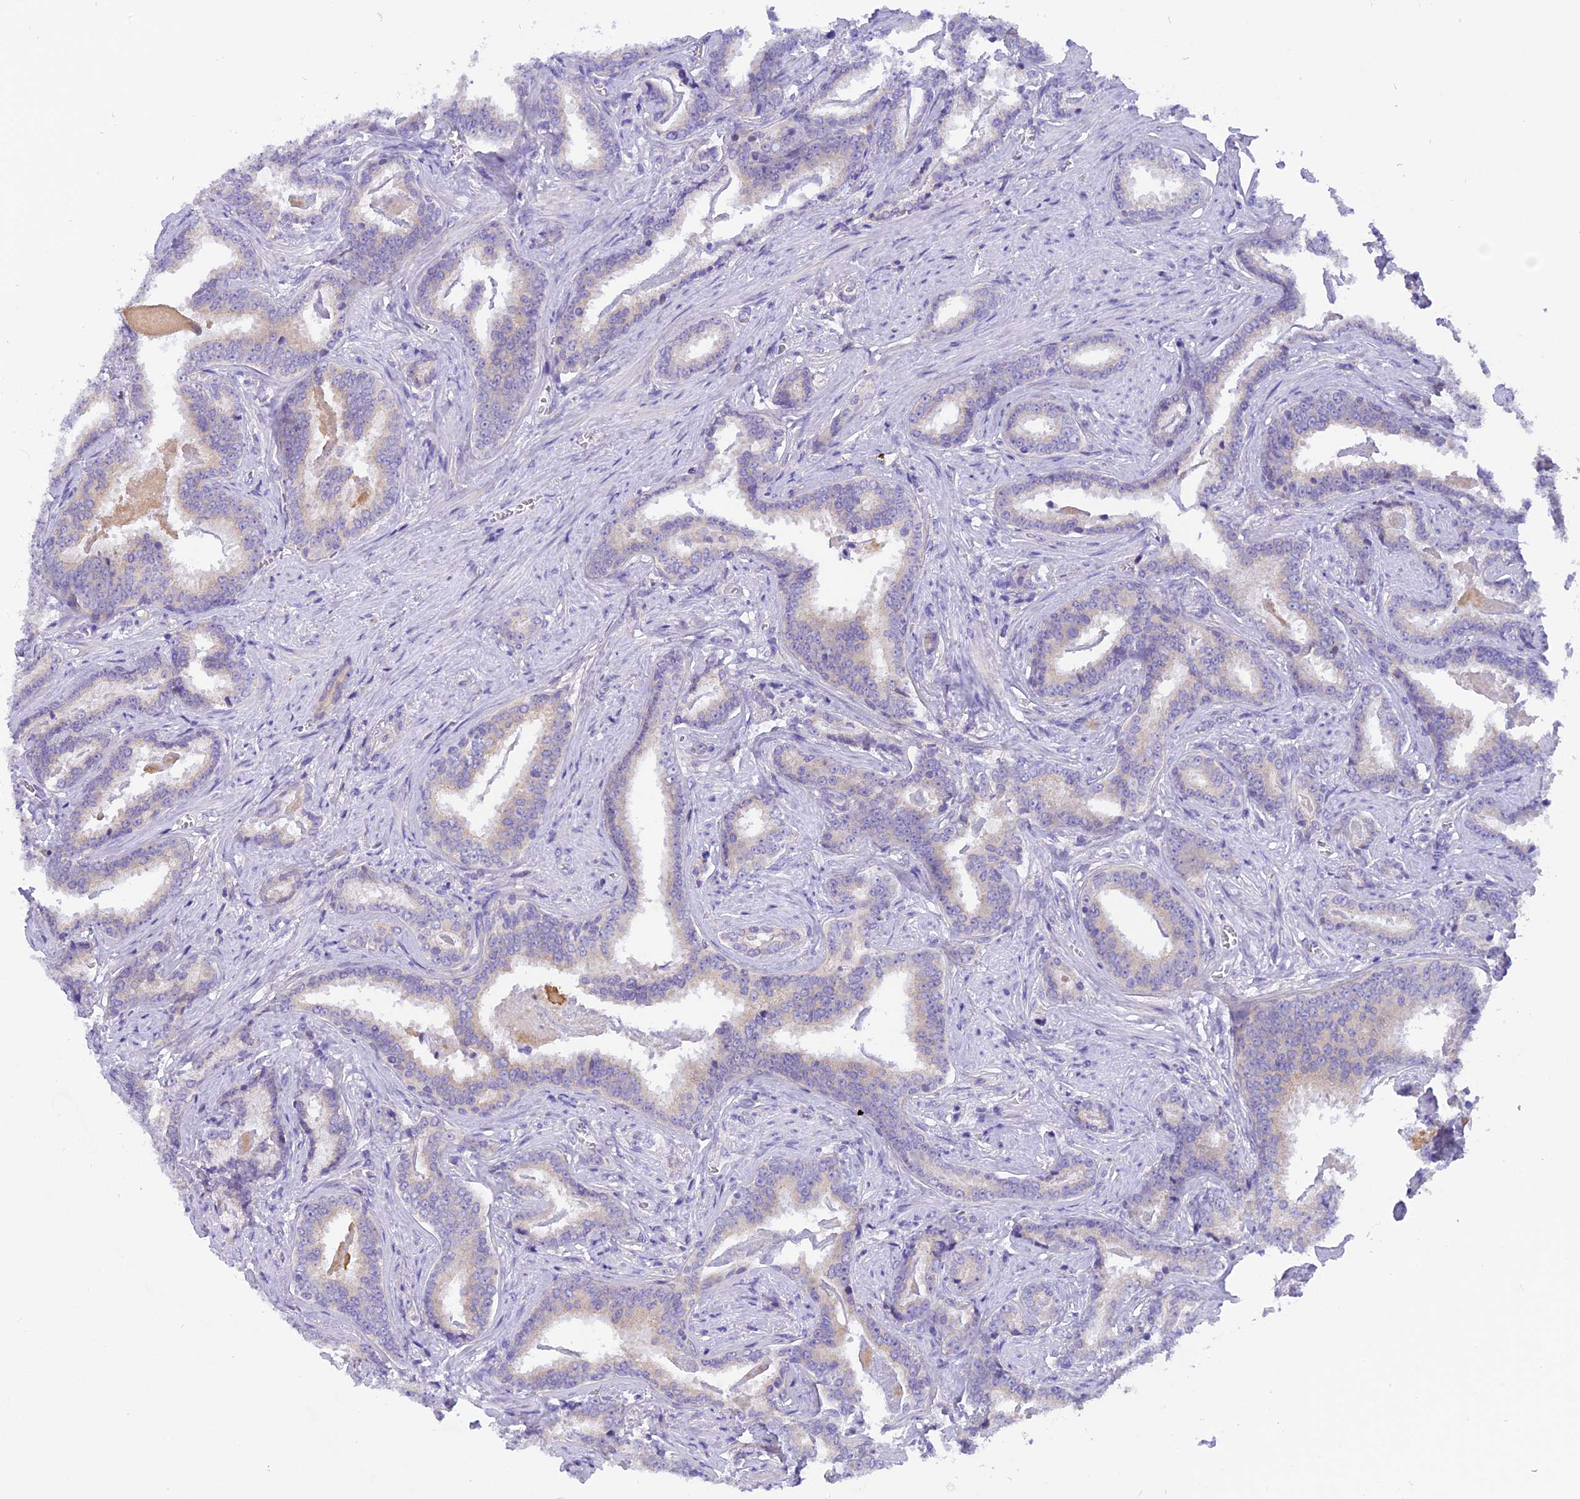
{"staining": {"intensity": "negative", "quantity": "none", "location": "none"}, "tissue": "prostate cancer", "cell_type": "Tumor cells", "image_type": "cancer", "snomed": [{"axis": "morphology", "description": "Adenocarcinoma, High grade"}, {"axis": "topography", "description": "Prostate"}], "caption": "IHC photomicrograph of neoplastic tissue: adenocarcinoma (high-grade) (prostate) stained with DAB demonstrates no significant protein expression in tumor cells. The staining is performed using DAB (3,3'-diaminobenzidine) brown chromogen with nuclei counter-stained in using hematoxylin.", "gene": "TRIM3", "patient": {"sex": "male", "age": 67}}